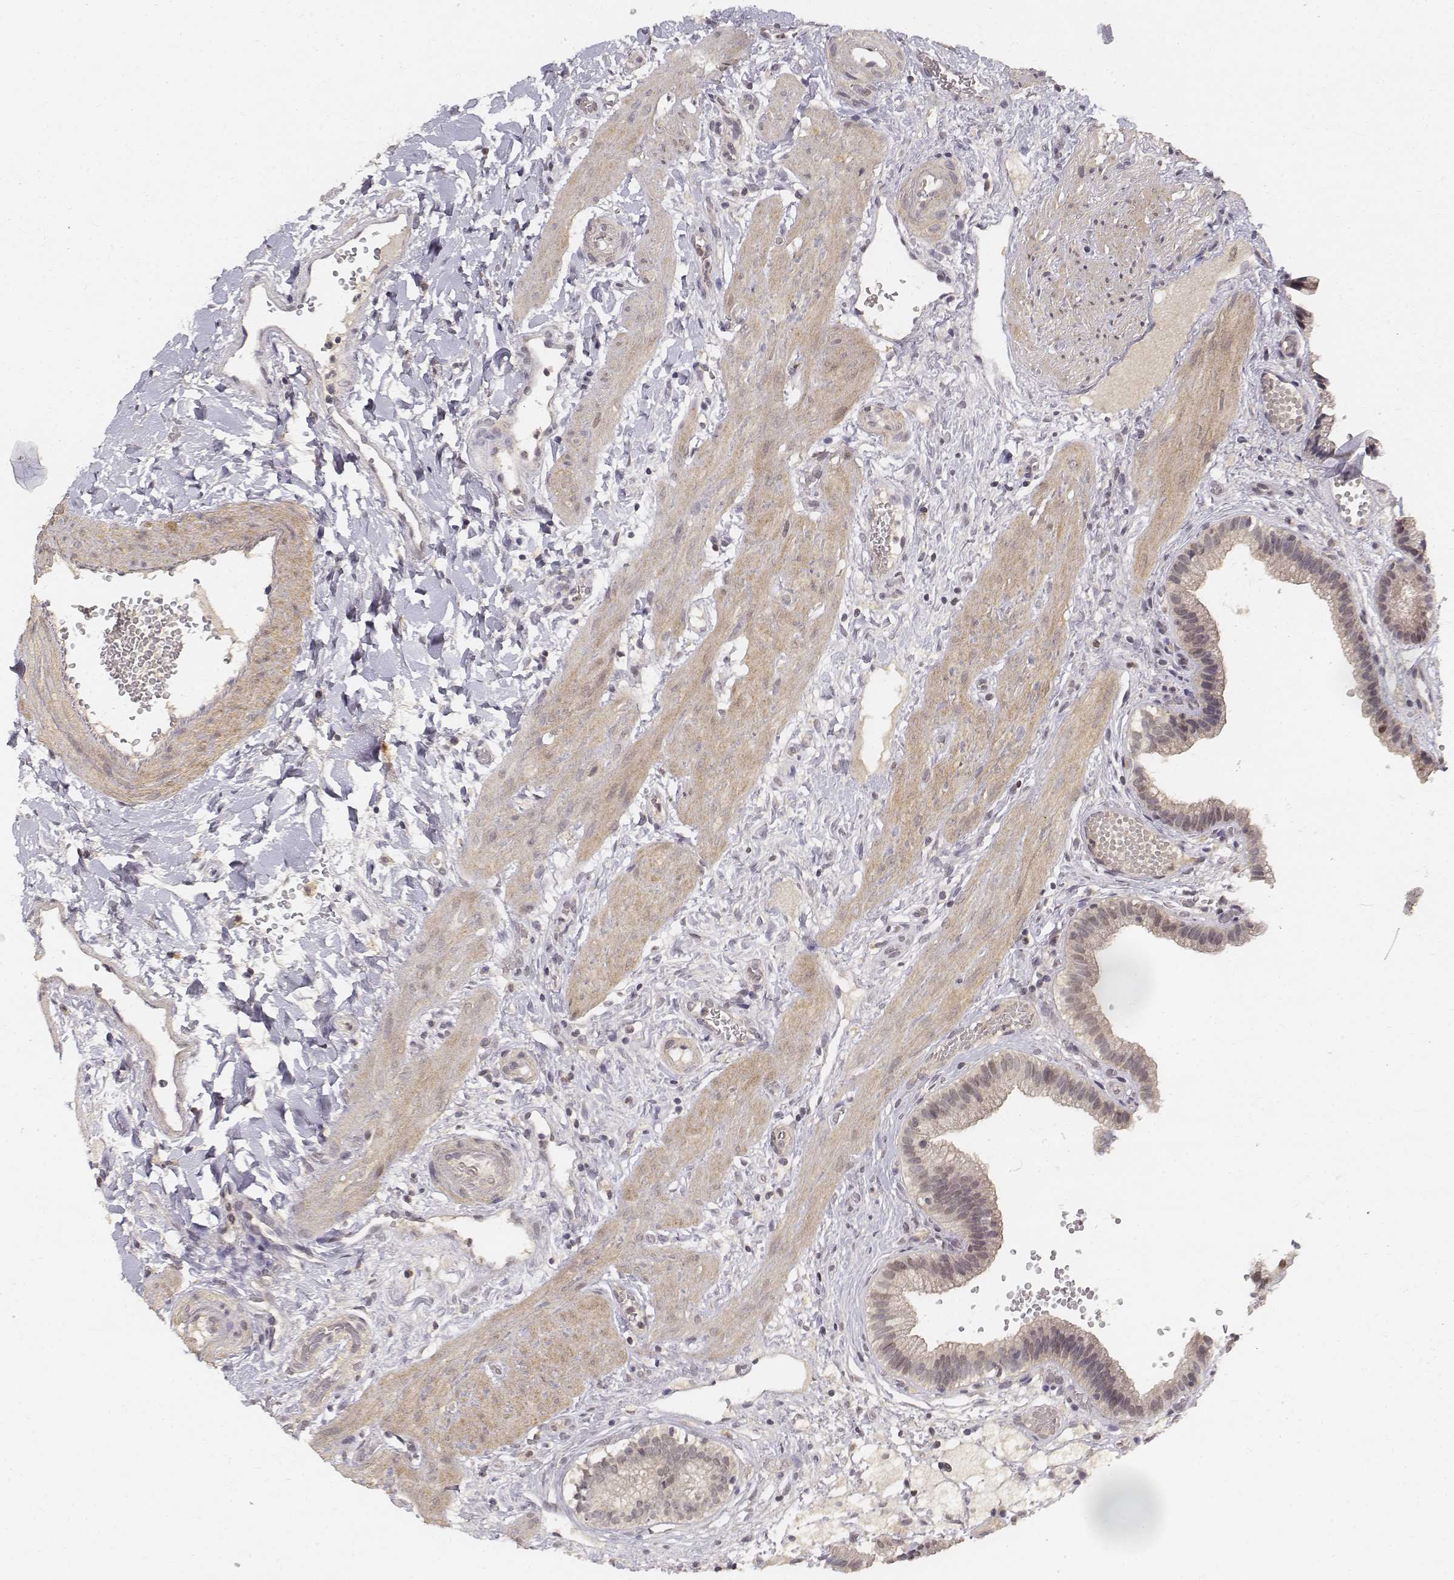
{"staining": {"intensity": "weak", "quantity": ">75%", "location": "cytoplasmic/membranous"}, "tissue": "gallbladder", "cell_type": "Glandular cells", "image_type": "normal", "snomed": [{"axis": "morphology", "description": "Normal tissue, NOS"}, {"axis": "topography", "description": "Gallbladder"}], "caption": "Brown immunohistochemical staining in normal gallbladder demonstrates weak cytoplasmic/membranous expression in approximately >75% of glandular cells.", "gene": "FANCD2", "patient": {"sex": "female", "age": 24}}